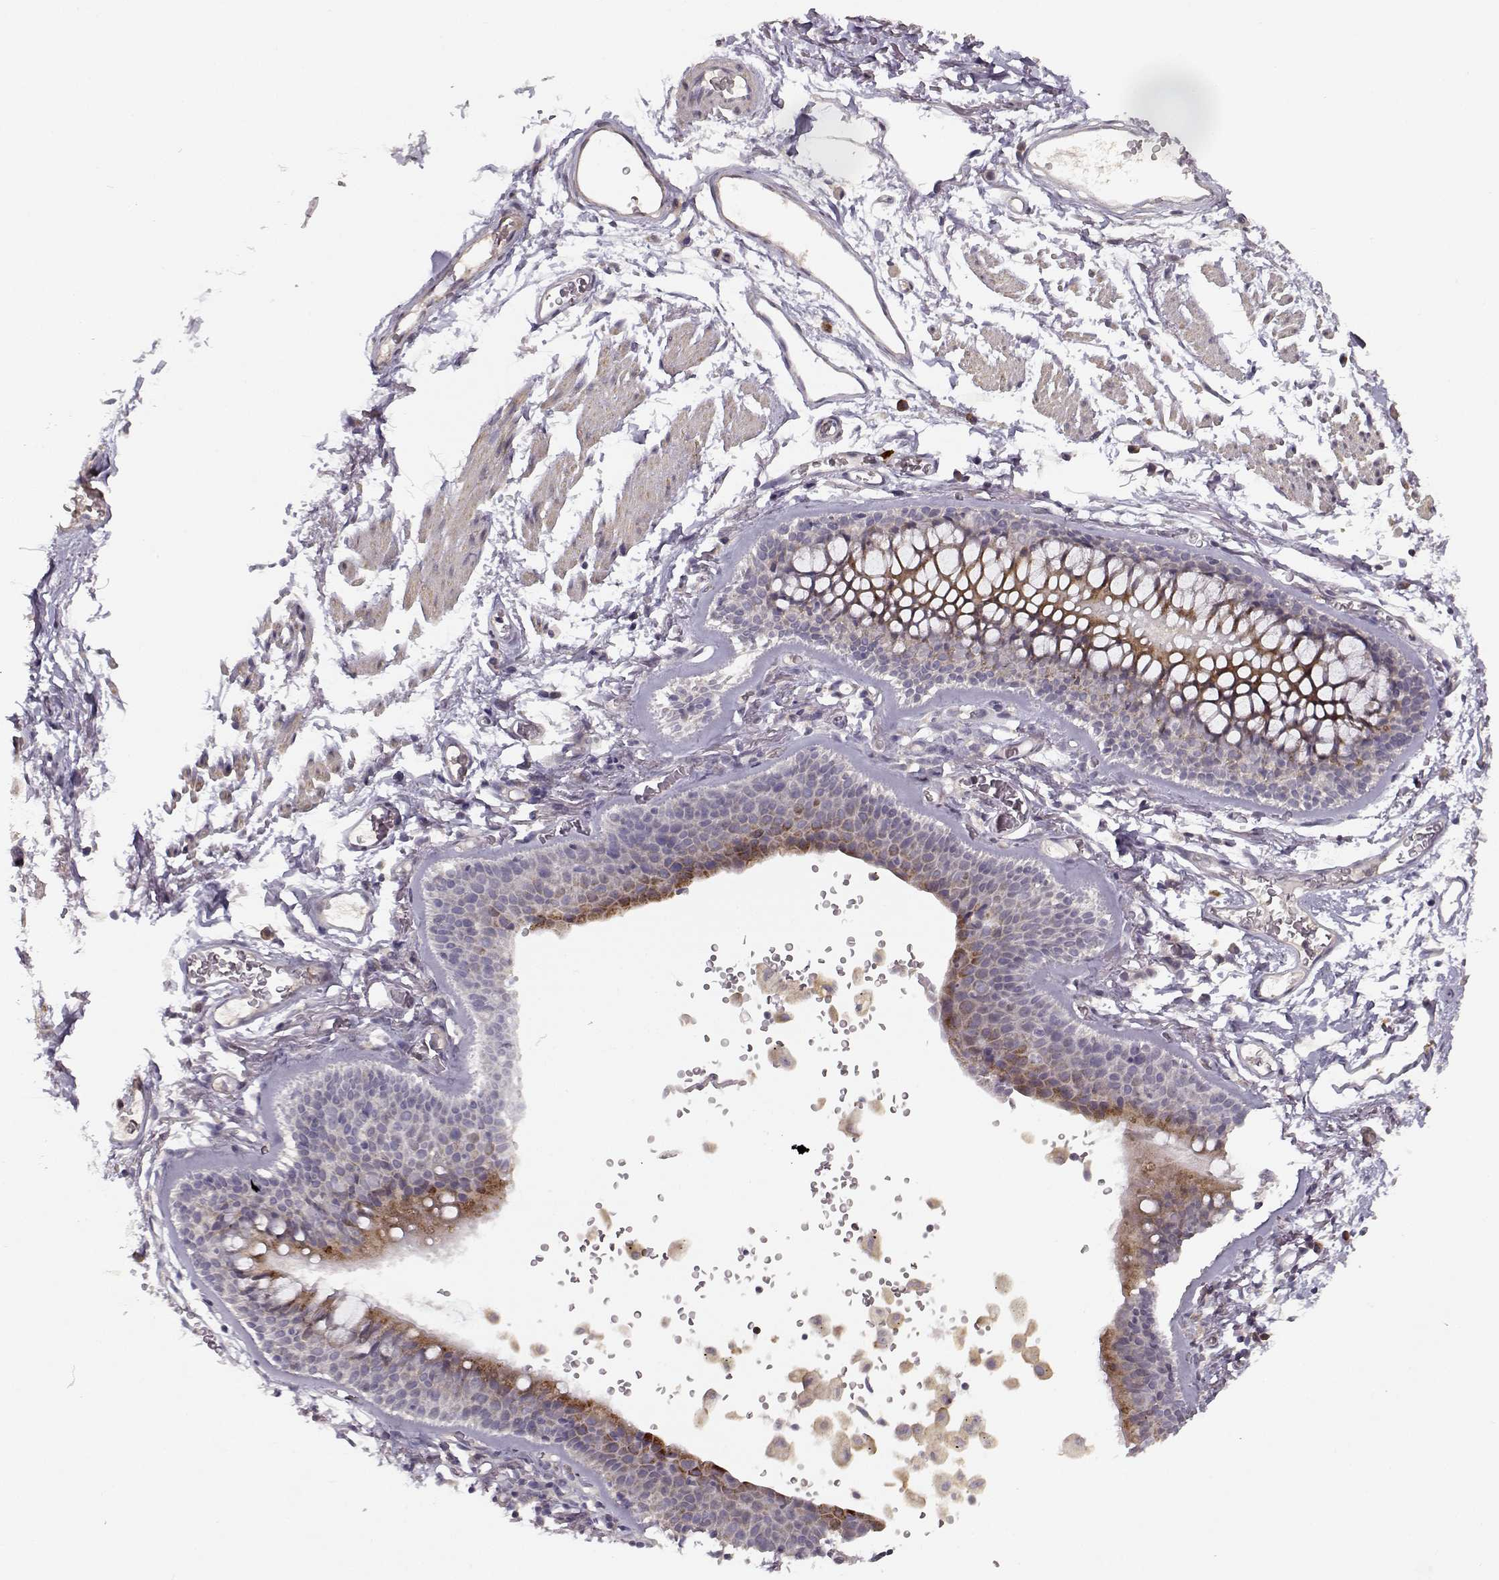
{"staining": {"intensity": "negative", "quantity": "none", "location": "none"}, "tissue": "soft tissue", "cell_type": "Fibroblasts", "image_type": "normal", "snomed": [{"axis": "morphology", "description": "Normal tissue, NOS"}, {"axis": "topography", "description": "Cartilage tissue"}, {"axis": "topography", "description": "Bronchus"}], "caption": "Immunohistochemistry (IHC) micrograph of unremarkable soft tissue: soft tissue stained with DAB (3,3'-diaminobenzidine) shows no significant protein expression in fibroblasts.", "gene": "ENTPD8", "patient": {"sex": "female", "age": 79}}